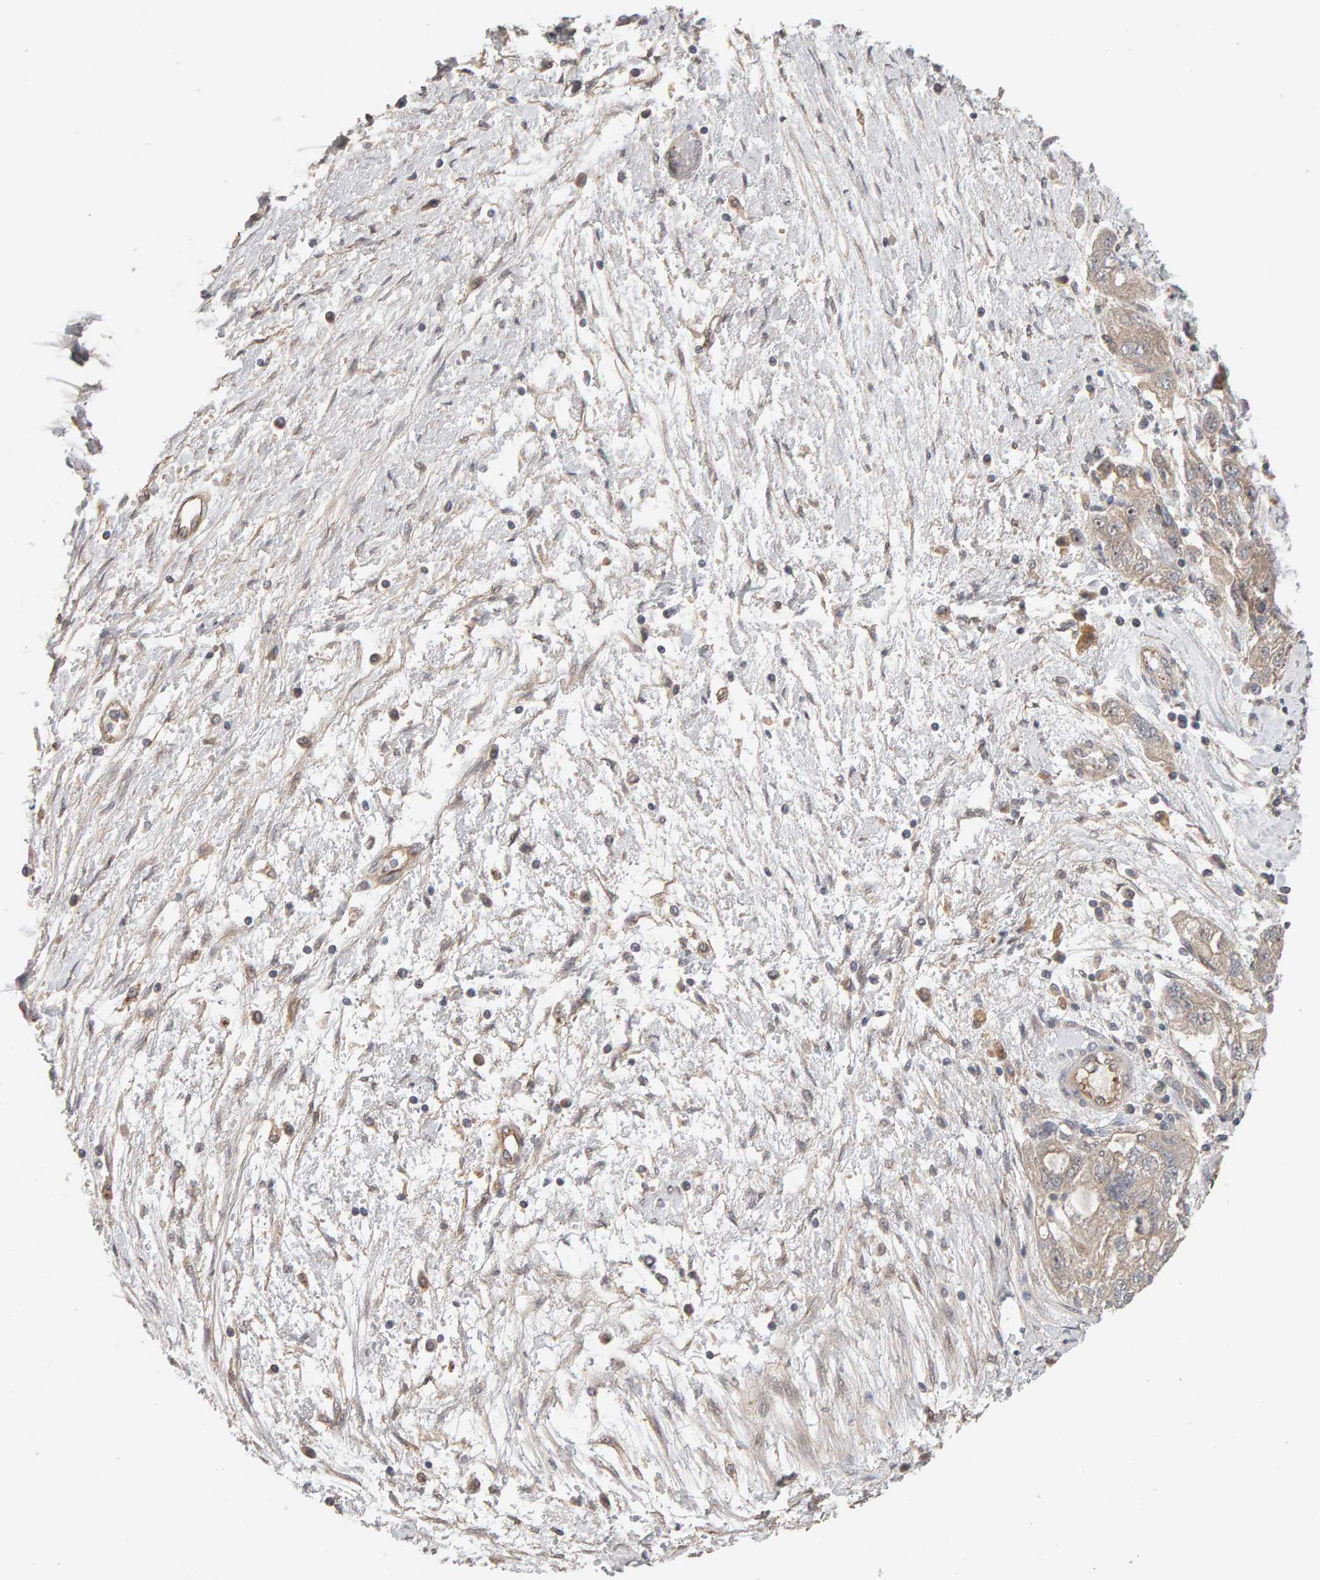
{"staining": {"intensity": "weak", "quantity": "25%-75%", "location": "cytoplasmic/membranous"}, "tissue": "ovarian cancer", "cell_type": "Tumor cells", "image_type": "cancer", "snomed": [{"axis": "morphology", "description": "Carcinoma, NOS"}, {"axis": "morphology", "description": "Cystadenocarcinoma, serous, NOS"}, {"axis": "topography", "description": "Ovary"}], "caption": "Serous cystadenocarcinoma (ovarian) was stained to show a protein in brown. There is low levels of weak cytoplasmic/membranous expression in about 25%-75% of tumor cells.", "gene": "PPP1R16A", "patient": {"sex": "female", "age": 69}}